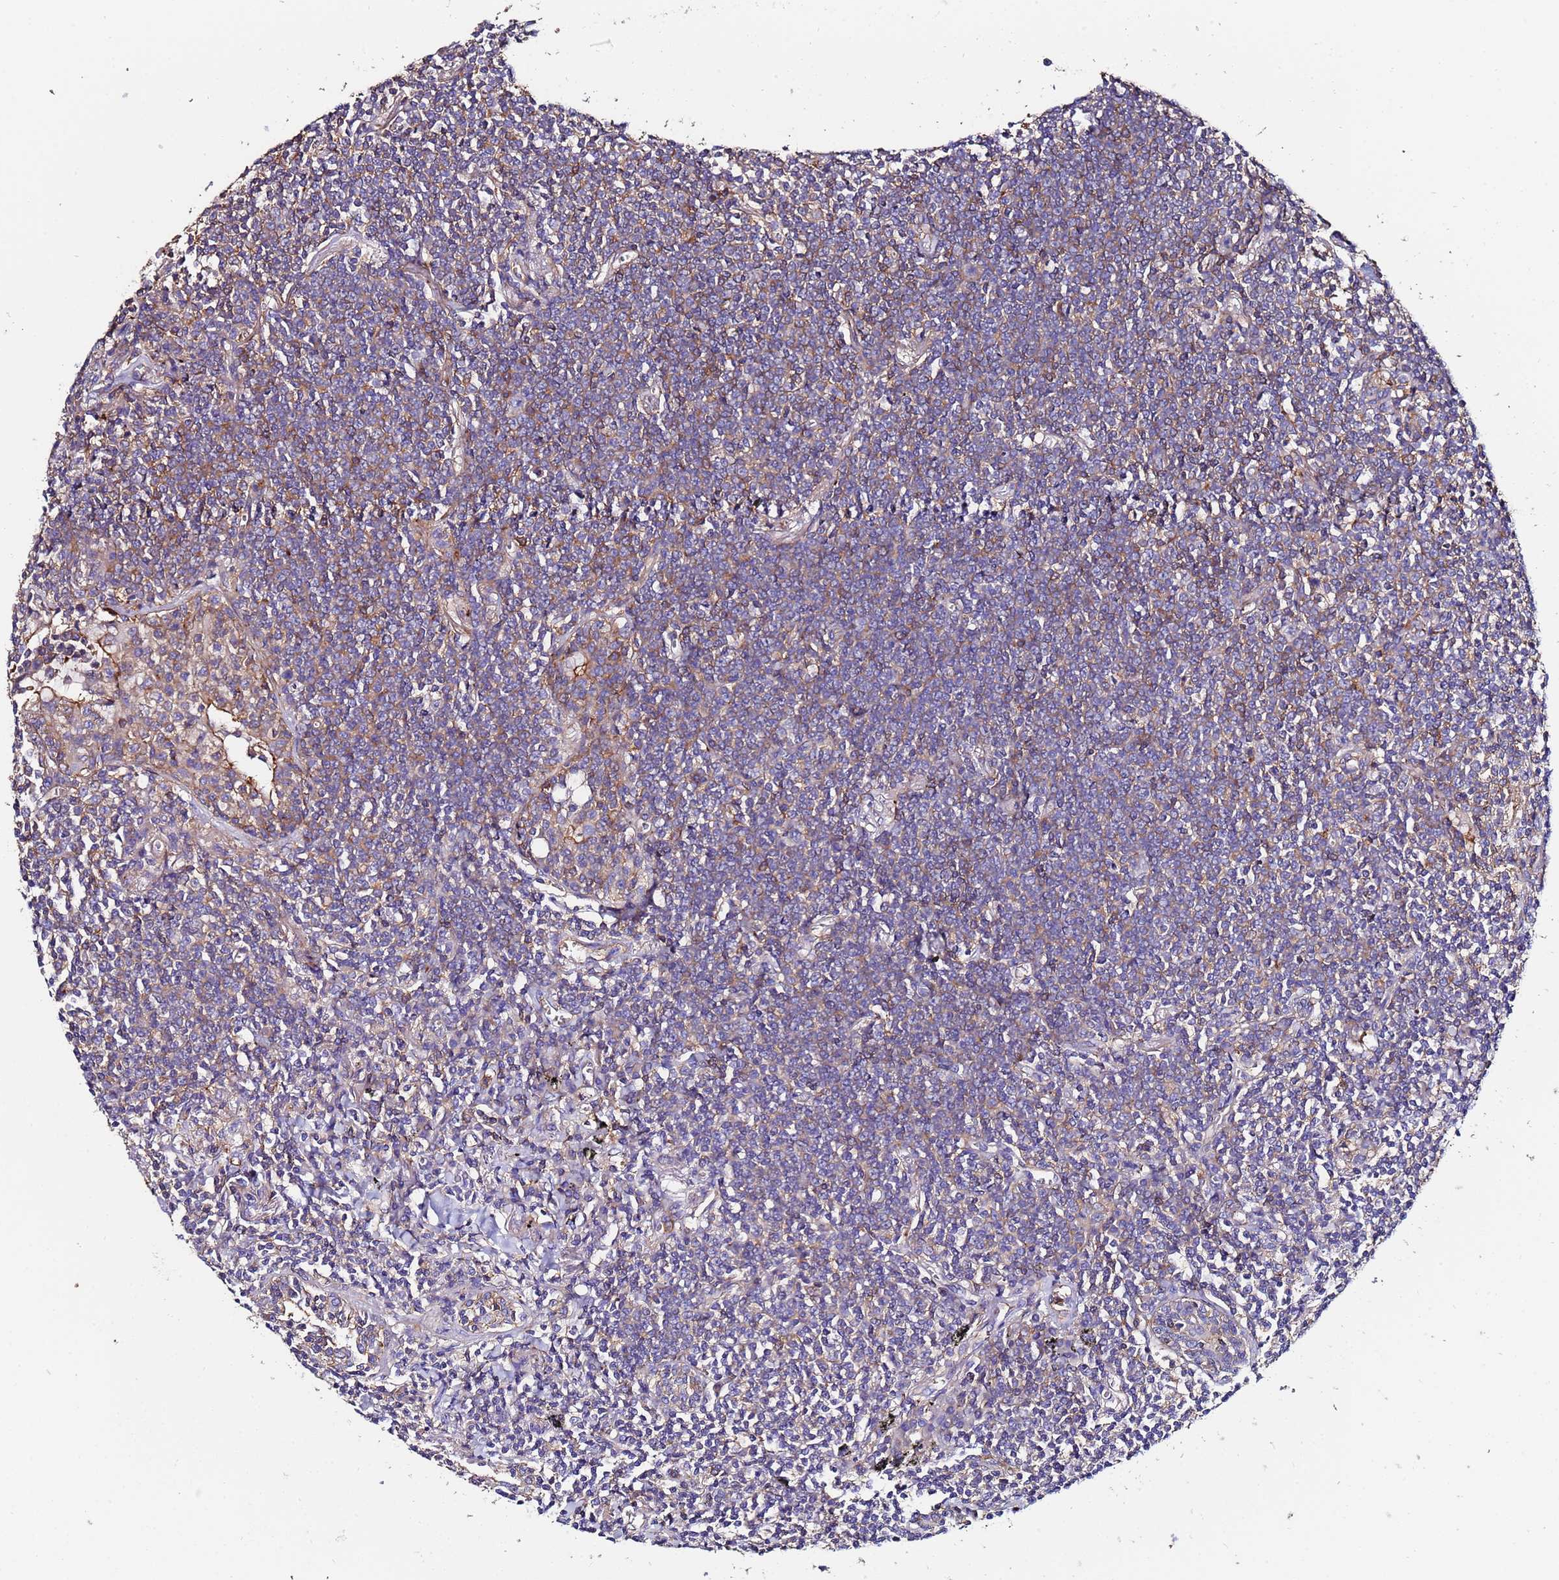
{"staining": {"intensity": "negative", "quantity": "none", "location": "none"}, "tissue": "lymphoma", "cell_type": "Tumor cells", "image_type": "cancer", "snomed": [{"axis": "morphology", "description": "Malignant lymphoma, non-Hodgkin's type, Low grade"}, {"axis": "topography", "description": "Lung"}], "caption": "High power microscopy photomicrograph of an immunohistochemistry (IHC) photomicrograph of malignant lymphoma, non-Hodgkin's type (low-grade), revealing no significant staining in tumor cells.", "gene": "POTEE", "patient": {"sex": "female", "age": 71}}